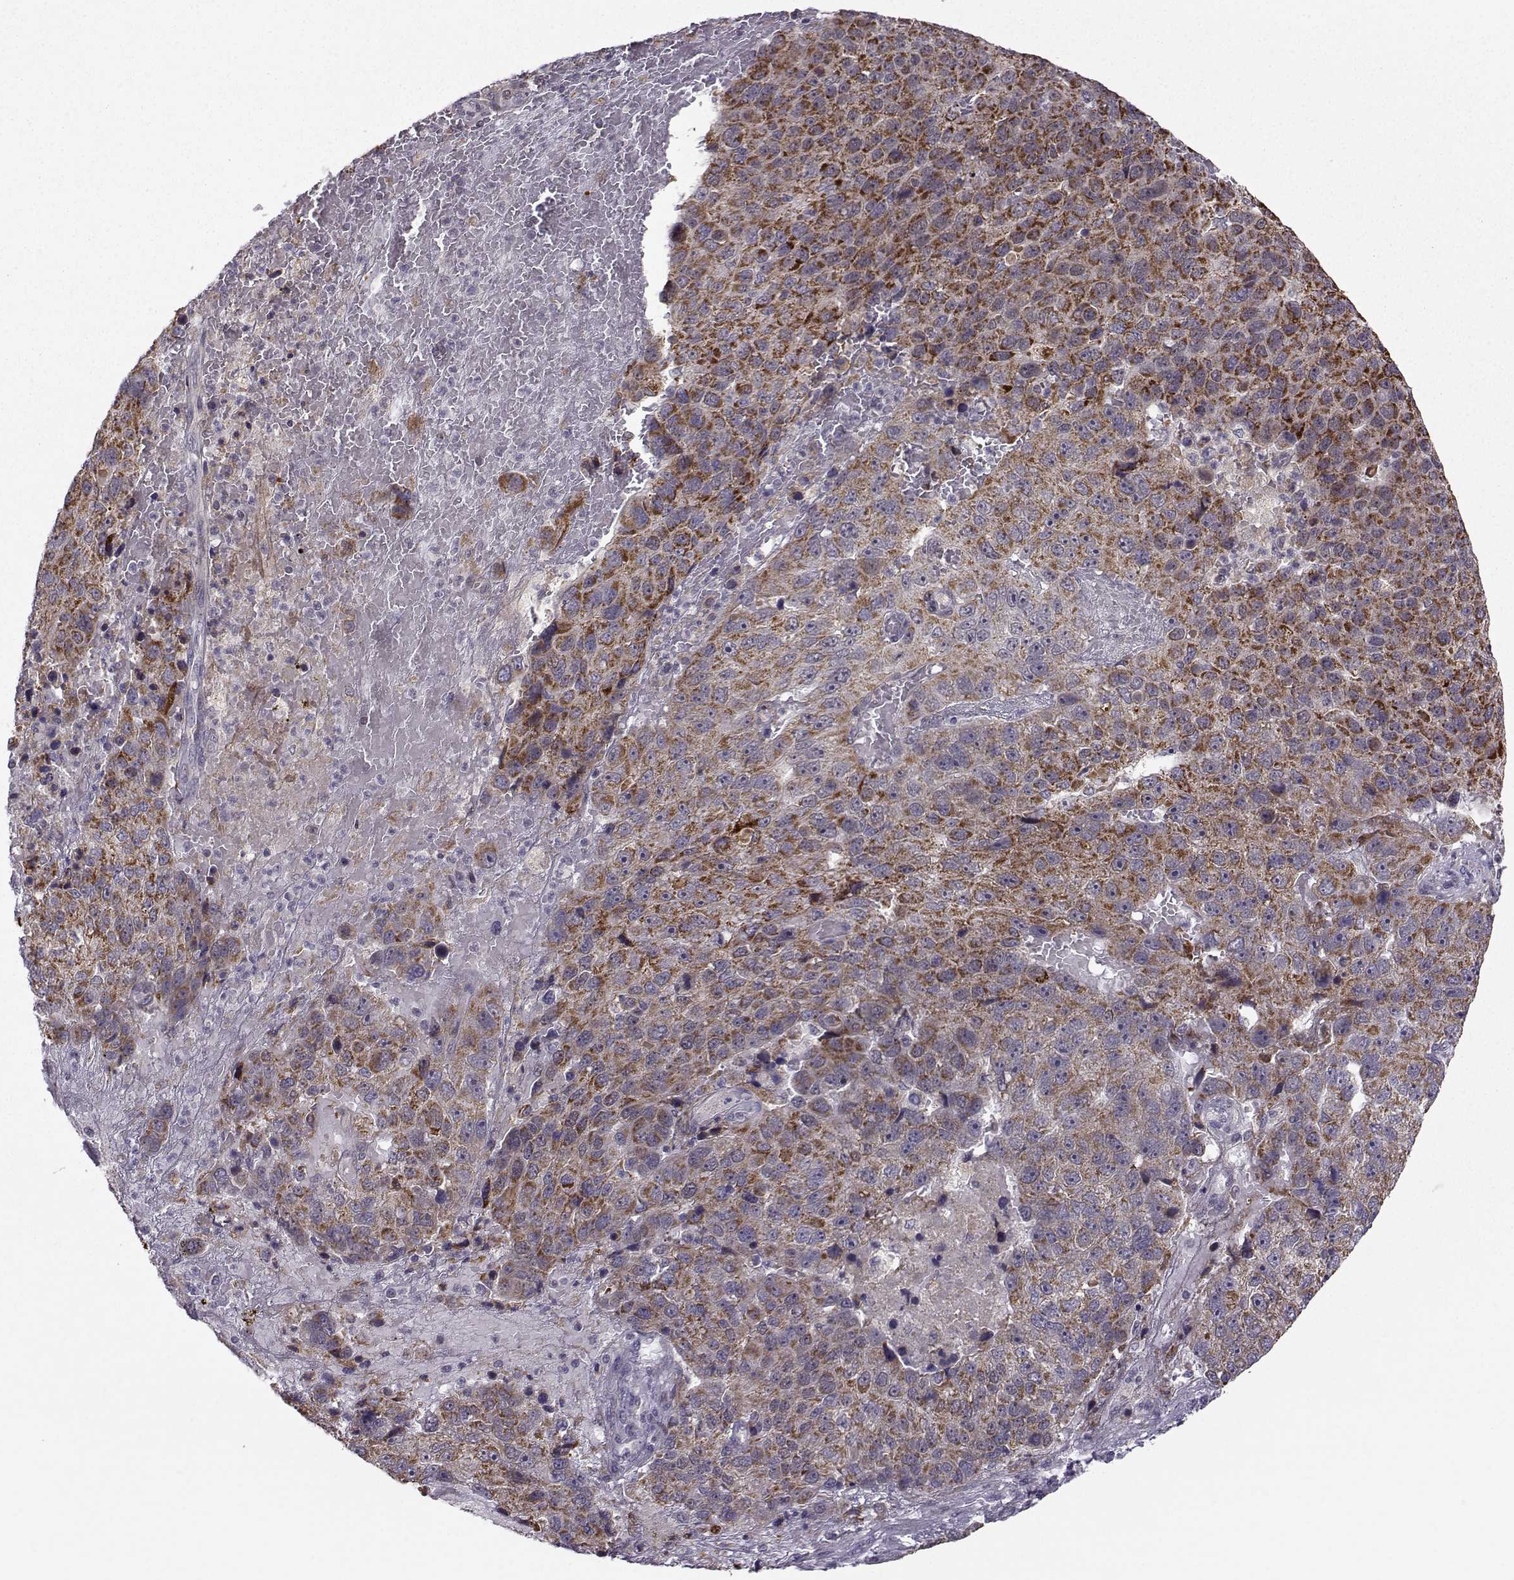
{"staining": {"intensity": "strong", "quantity": "25%-75%", "location": "cytoplasmic/membranous"}, "tissue": "pancreatic cancer", "cell_type": "Tumor cells", "image_type": "cancer", "snomed": [{"axis": "morphology", "description": "Adenocarcinoma, NOS"}, {"axis": "topography", "description": "Pancreas"}], "caption": "There is high levels of strong cytoplasmic/membranous positivity in tumor cells of pancreatic adenocarcinoma, as demonstrated by immunohistochemical staining (brown color).", "gene": "NECAB3", "patient": {"sex": "female", "age": 61}}